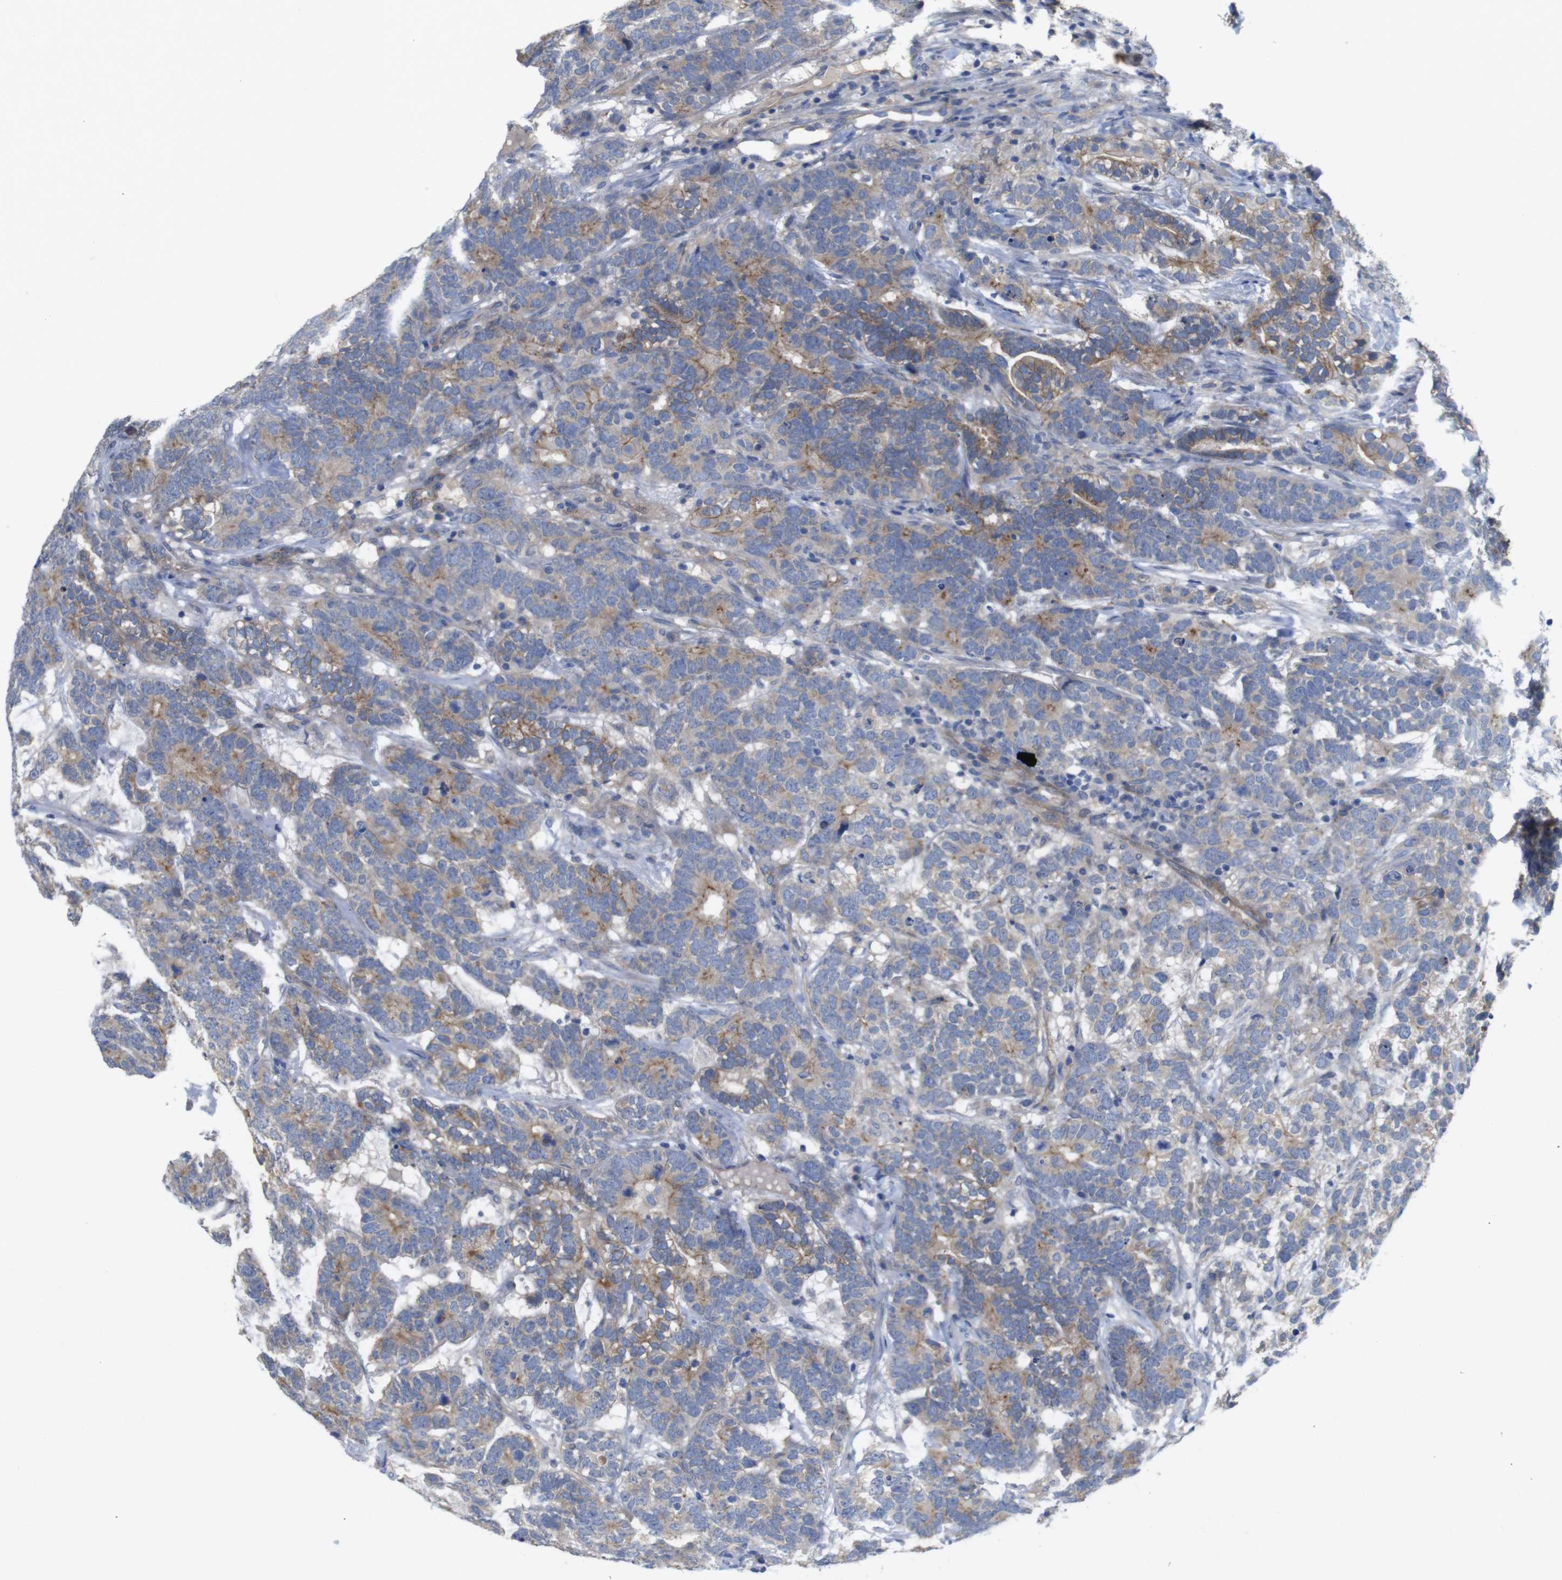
{"staining": {"intensity": "moderate", "quantity": "25%-75%", "location": "cytoplasmic/membranous"}, "tissue": "testis cancer", "cell_type": "Tumor cells", "image_type": "cancer", "snomed": [{"axis": "morphology", "description": "Carcinoma, Embryonal, NOS"}, {"axis": "topography", "description": "Testis"}], "caption": "IHC image of human testis cancer (embryonal carcinoma) stained for a protein (brown), which reveals medium levels of moderate cytoplasmic/membranous staining in approximately 25%-75% of tumor cells.", "gene": "KIDINS220", "patient": {"sex": "male", "age": 26}}